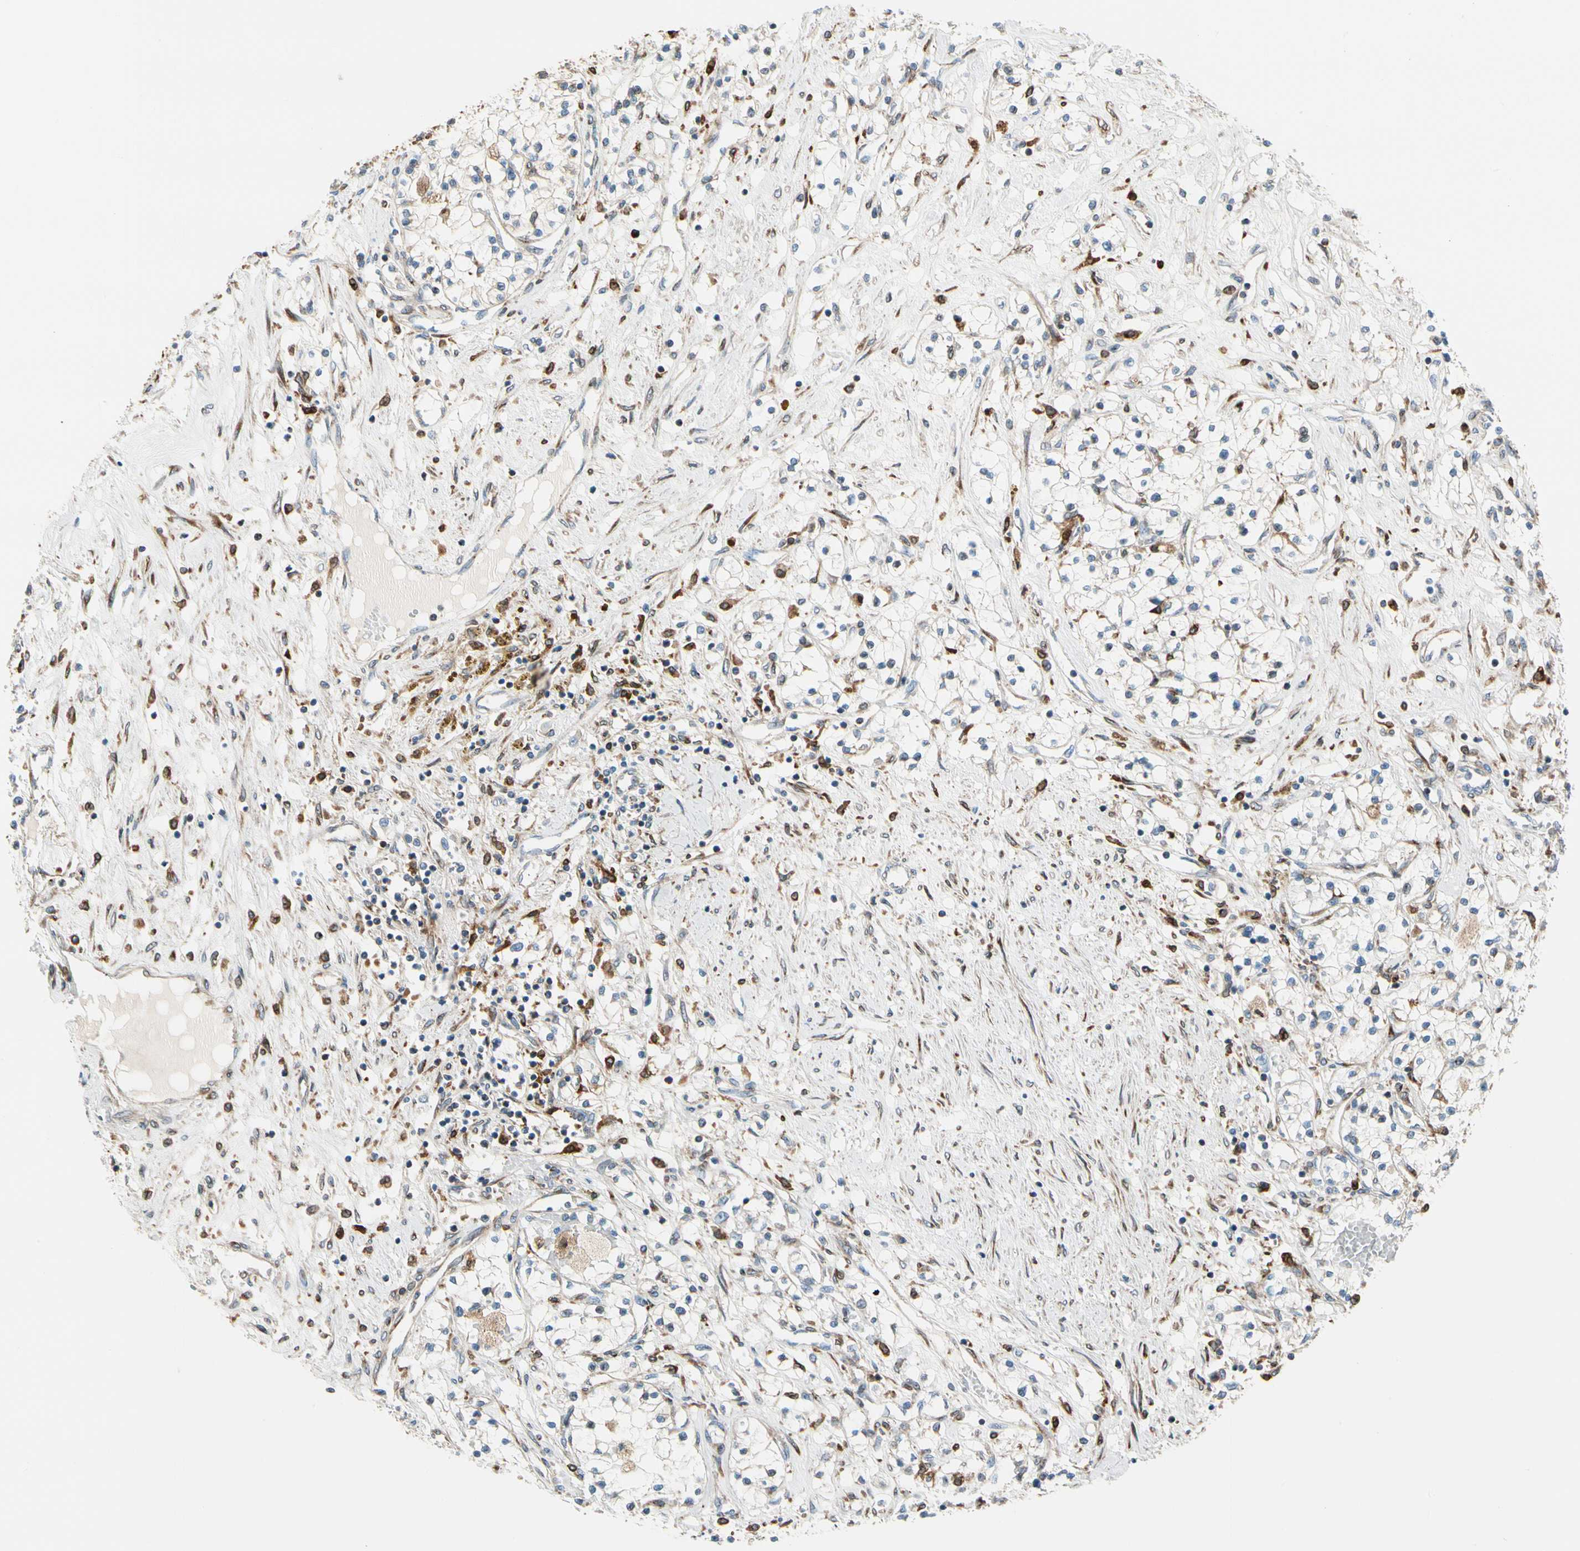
{"staining": {"intensity": "weak", "quantity": "25%-75%", "location": "cytoplasmic/membranous"}, "tissue": "renal cancer", "cell_type": "Tumor cells", "image_type": "cancer", "snomed": [{"axis": "morphology", "description": "Adenocarcinoma, NOS"}, {"axis": "topography", "description": "Kidney"}], "caption": "Immunohistochemistry (IHC) of renal adenocarcinoma reveals low levels of weak cytoplasmic/membranous staining in approximately 25%-75% of tumor cells. The protein of interest is shown in brown color, while the nuclei are stained blue.", "gene": "NUCB1", "patient": {"sex": "male", "age": 68}}